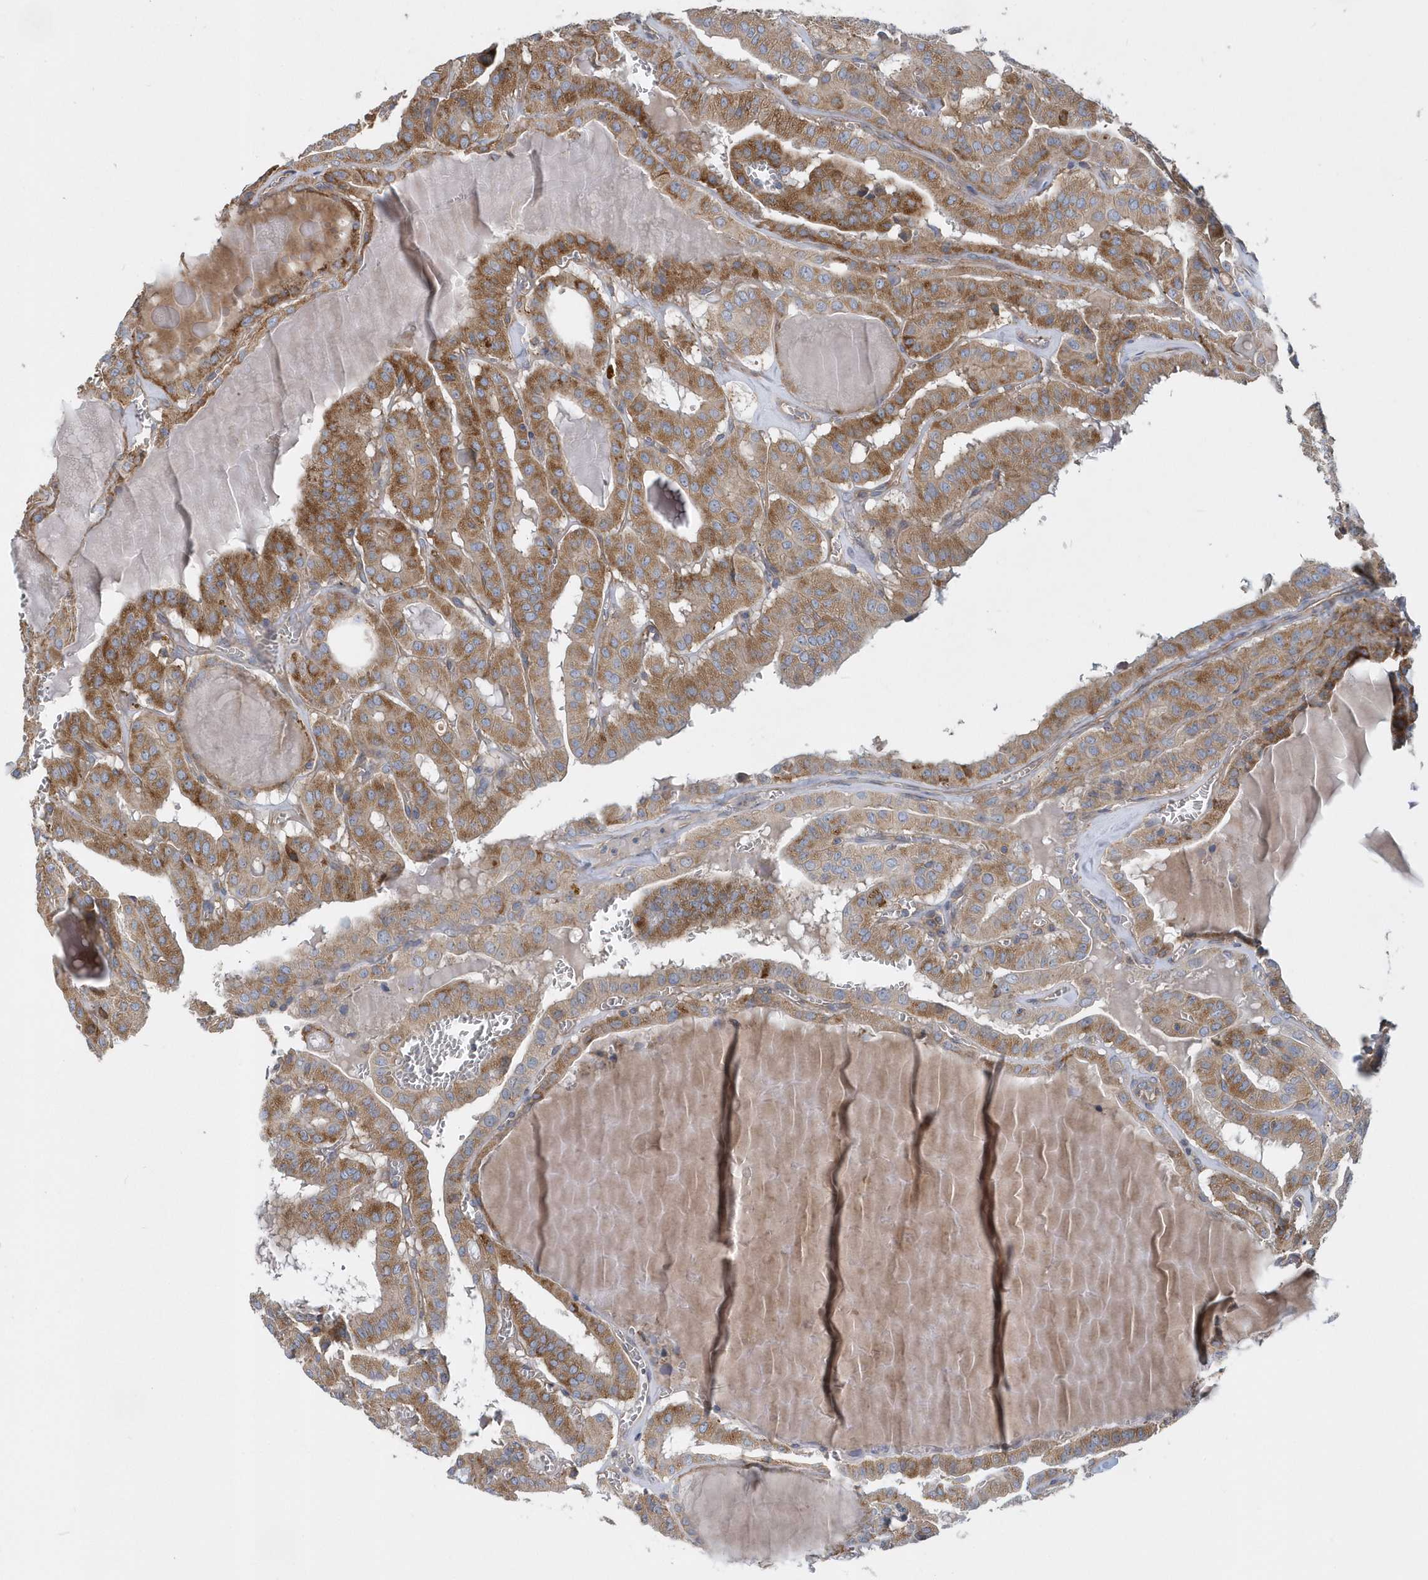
{"staining": {"intensity": "moderate", "quantity": ">75%", "location": "cytoplasmic/membranous"}, "tissue": "thyroid cancer", "cell_type": "Tumor cells", "image_type": "cancer", "snomed": [{"axis": "morphology", "description": "Papillary adenocarcinoma, NOS"}, {"axis": "topography", "description": "Thyroid gland"}], "caption": "Protein staining by IHC reveals moderate cytoplasmic/membranous staining in approximately >75% of tumor cells in thyroid cancer.", "gene": "TRAIP", "patient": {"sex": "male", "age": 52}}